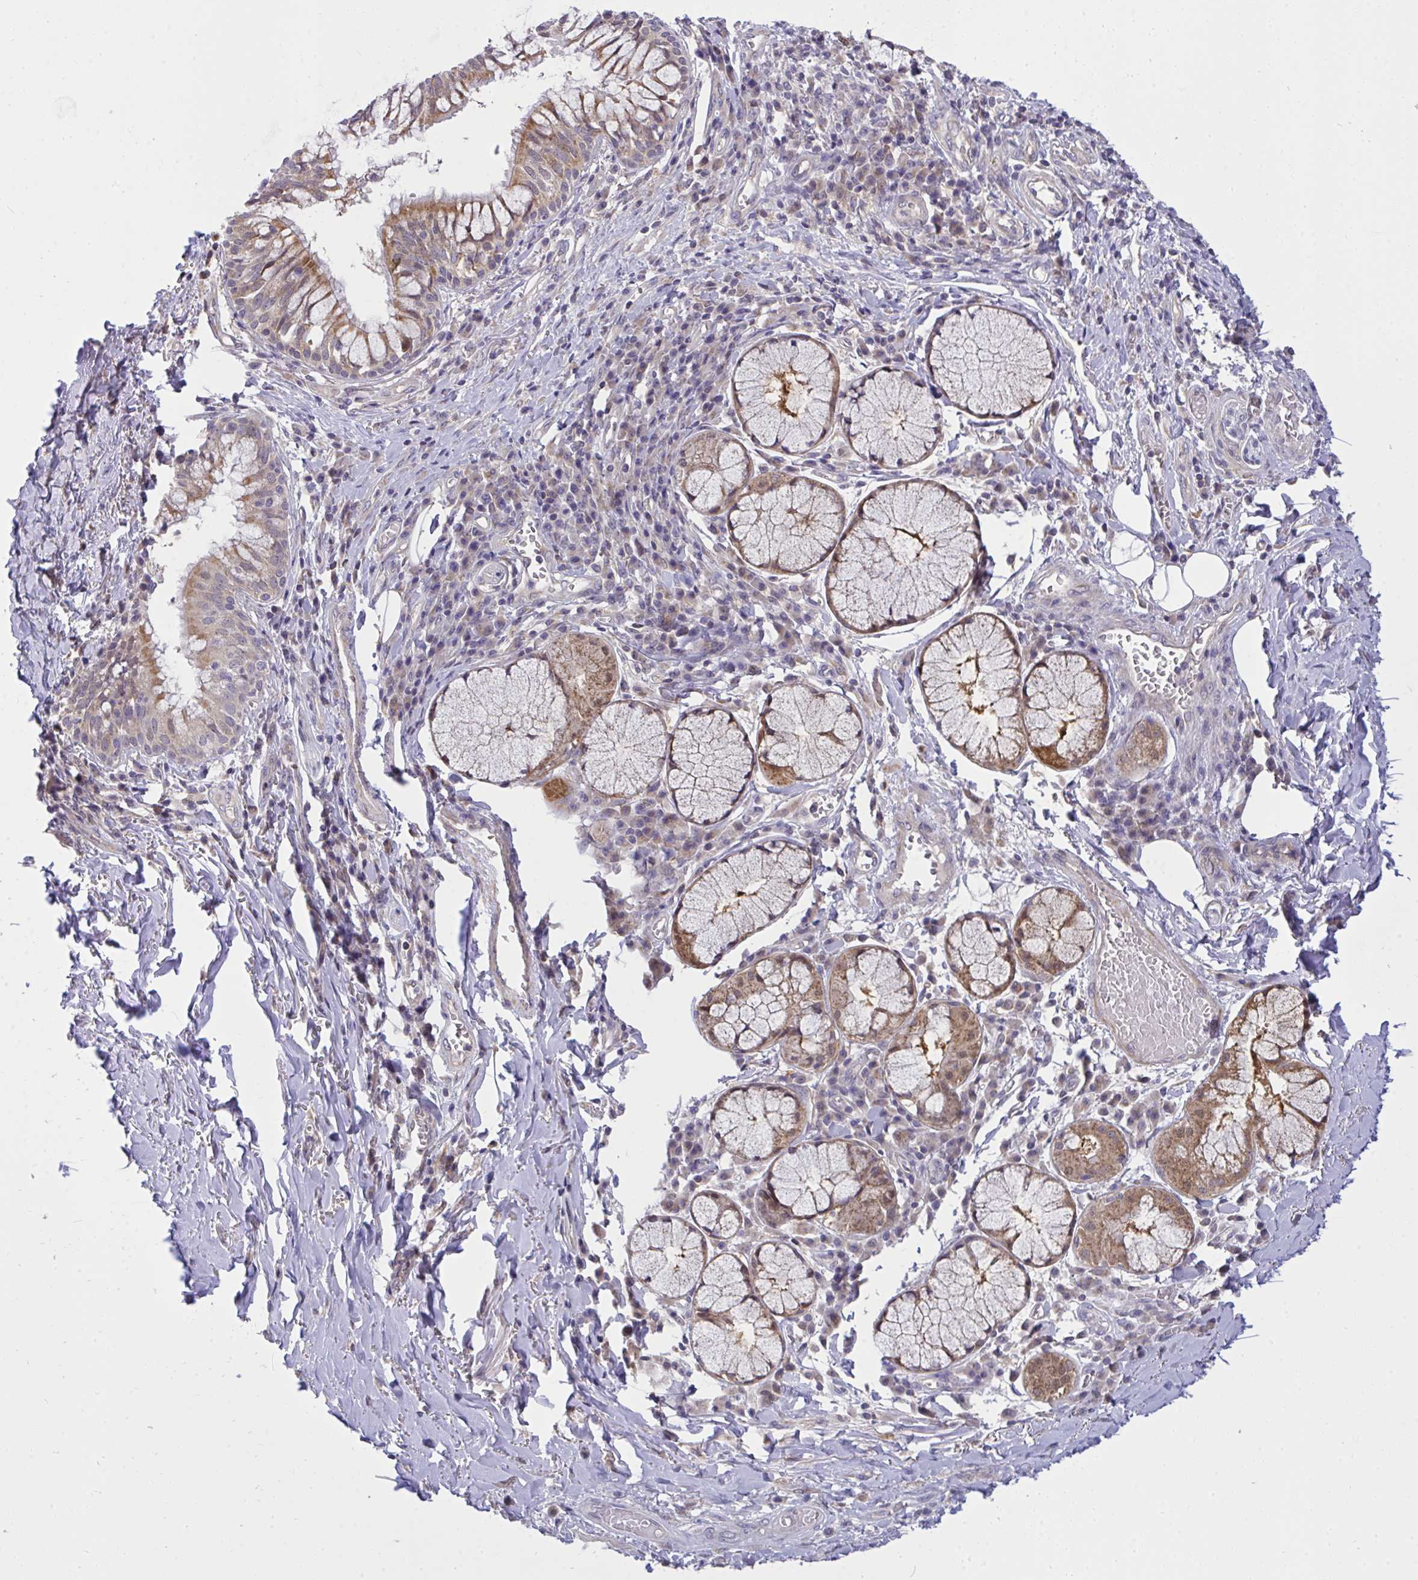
{"staining": {"intensity": "moderate", "quantity": "<25%", "location": "cytoplasmic/membranous"}, "tissue": "bronchus", "cell_type": "Respiratory epithelial cells", "image_type": "normal", "snomed": [{"axis": "morphology", "description": "Normal tissue, NOS"}, {"axis": "topography", "description": "Lymph node"}, {"axis": "topography", "description": "Bronchus"}], "caption": "DAB (3,3'-diaminobenzidine) immunohistochemical staining of unremarkable bronchus shows moderate cytoplasmic/membranous protein positivity in approximately <25% of respiratory epithelial cells.", "gene": "C19orf54", "patient": {"sex": "male", "age": 56}}